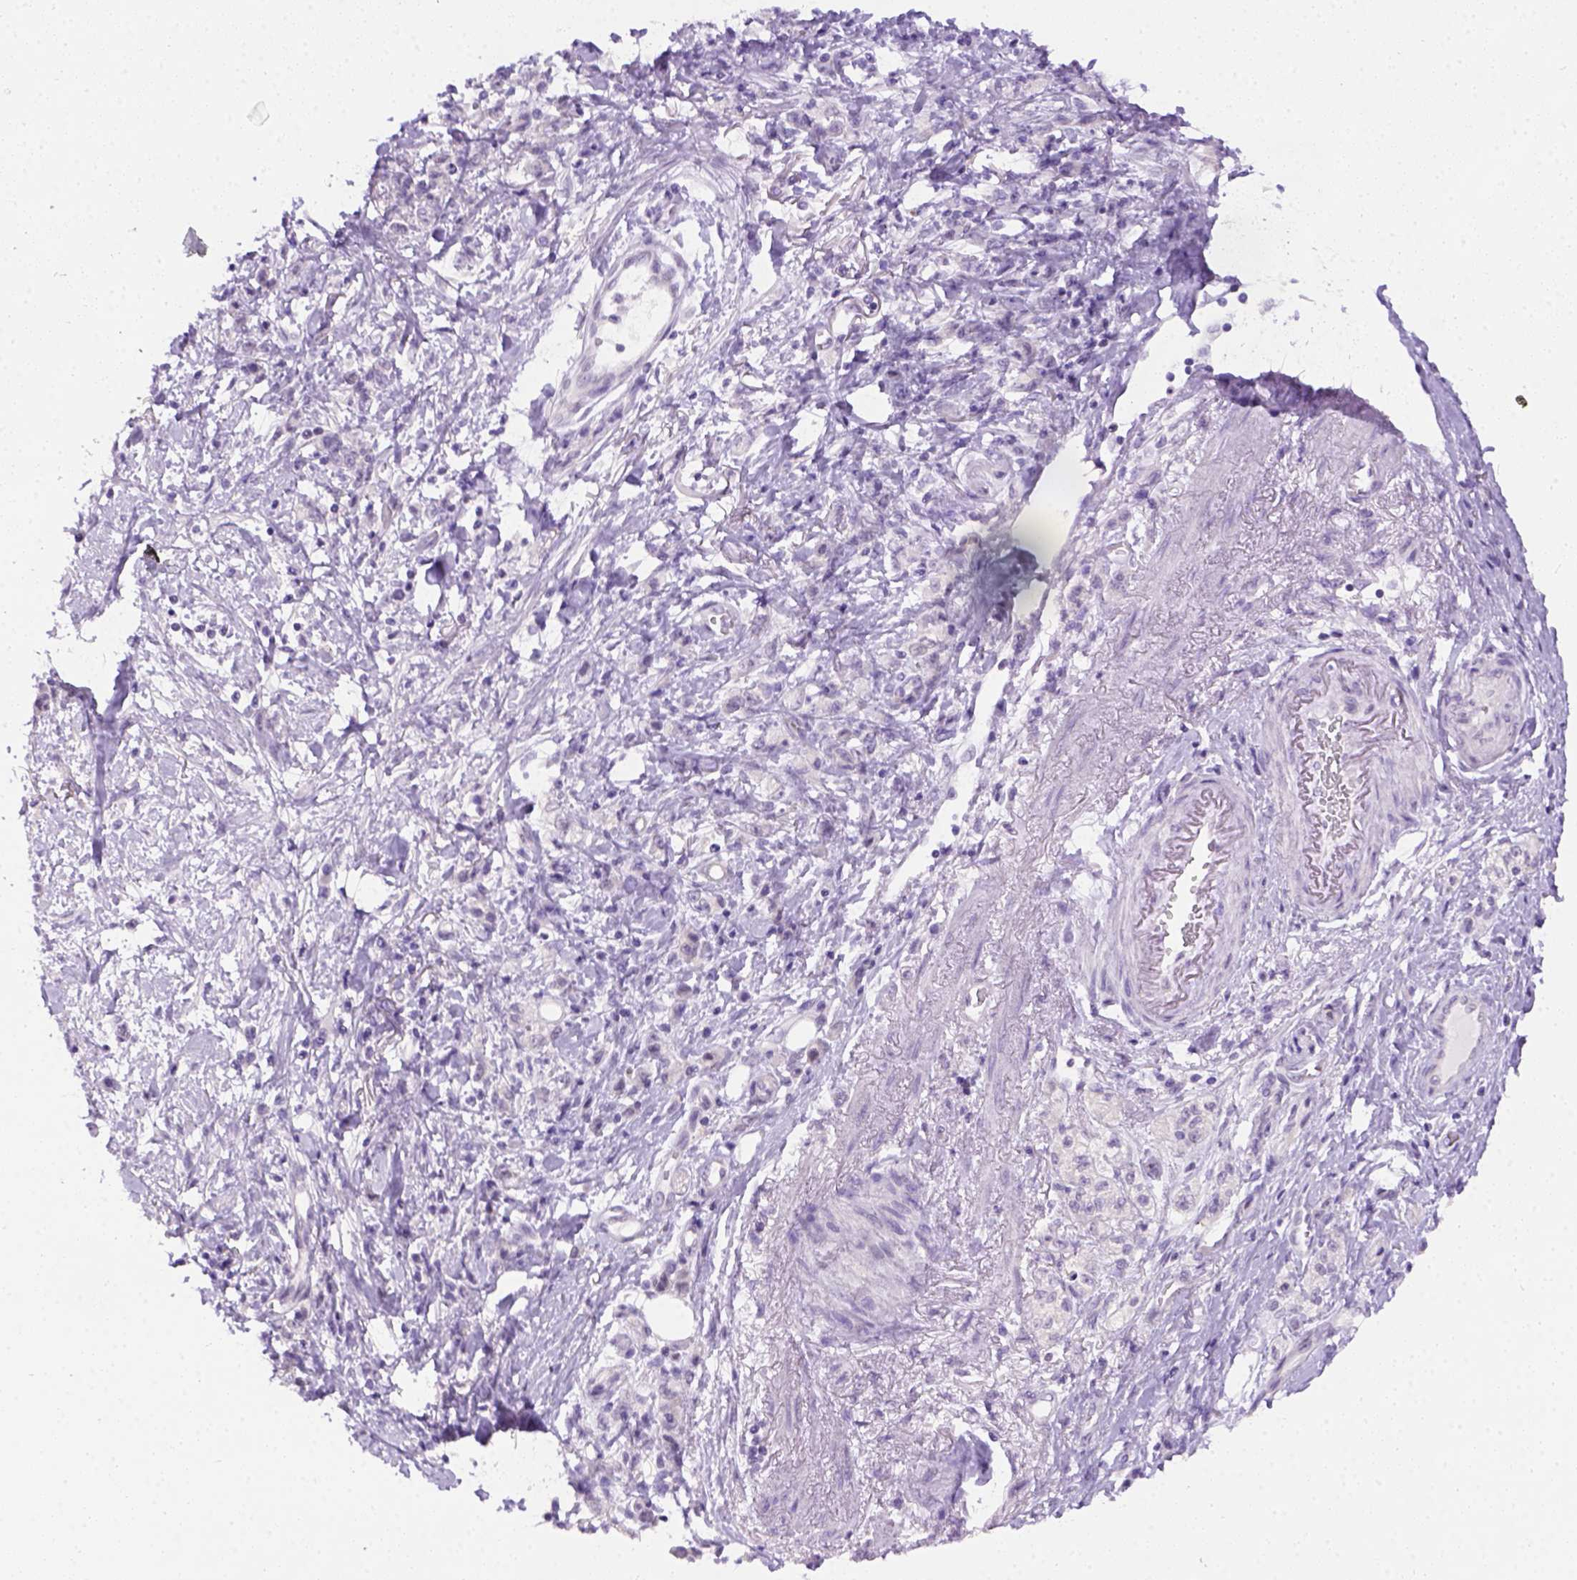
{"staining": {"intensity": "negative", "quantity": "none", "location": "none"}, "tissue": "stomach cancer", "cell_type": "Tumor cells", "image_type": "cancer", "snomed": [{"axis": "morphology", "description": "Adenocarcinoma, NOS"}, {"axis": "topography", "description": "Stomach"}], "caption": "This image is of adenocarcinoma (stomach) stained with immunohistochemistry to label a protein in brown with the nuclei are counter-stained blue. There is no positivity in tumor cells. Brightfield microscopy of immunohistochemistry (IHC) stained with DAB (3,3'-diaminobenzidine) (brown) and hematoxylin (blue), captured at high magnification.", "gene": "FAM184B", "patient": {"sex": "male", "age": 77}}